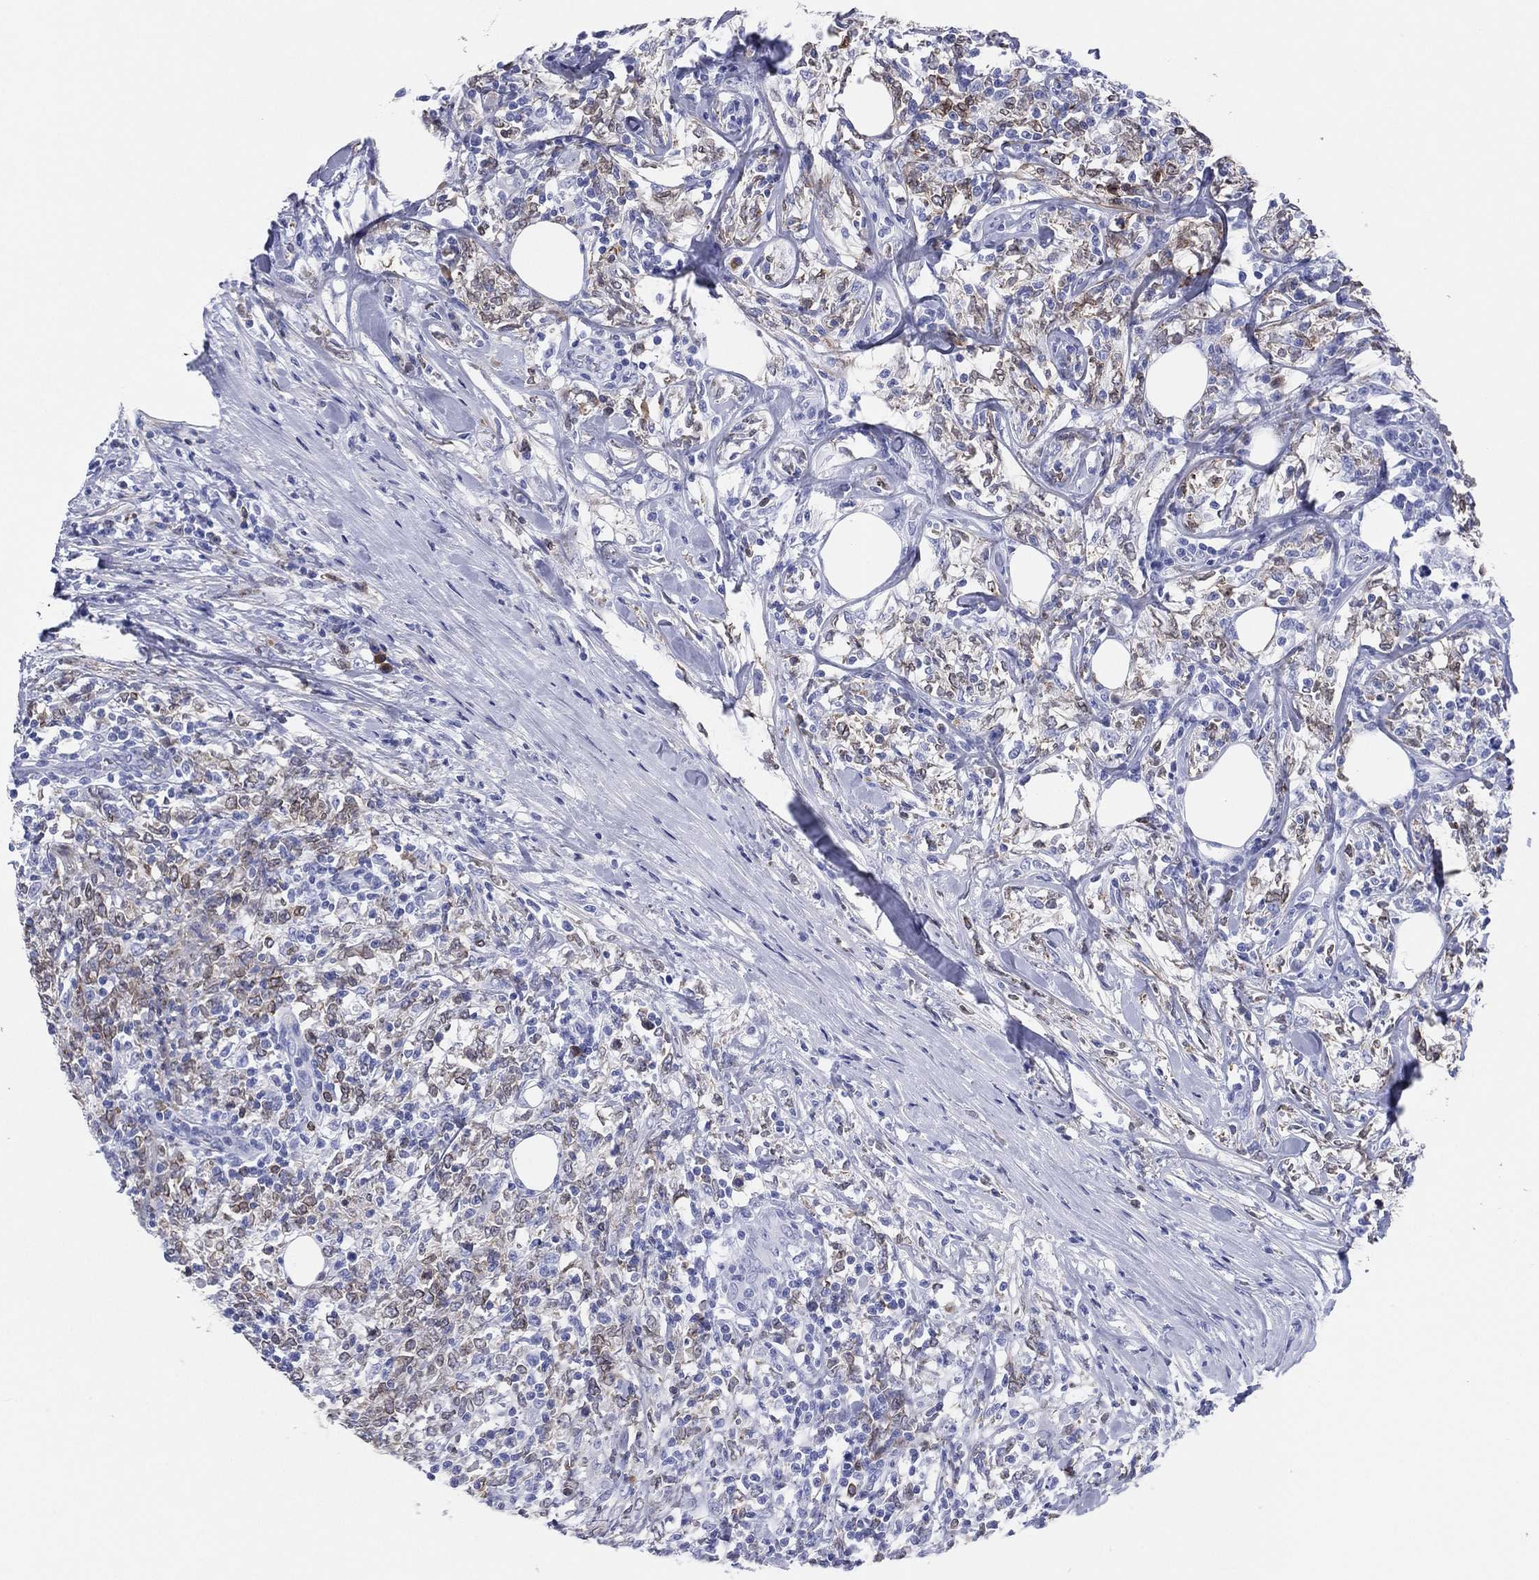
{"staining": {"intensity": "negative", "quantity": "none", "location": "none"}, "tissue": "lymphoma", "cell_type": "Tumor cells", "image_type": "cancer", "snomed": [{"axis": "morphology", "description": "Malignant lymphoma, non-Hodgkin's type, High grade"}, {"axis": "topography", "description": "Lymph node"}], "caption": "Immunohistochemistry (IHC) of human malignant lymphoma, non-Hodgkin's type (high-grade) reveals no expression in tumor cells. Nuclei are stained in blue.", "gene": "CD79A", "patient": {"sex": "female", "age": 84}}